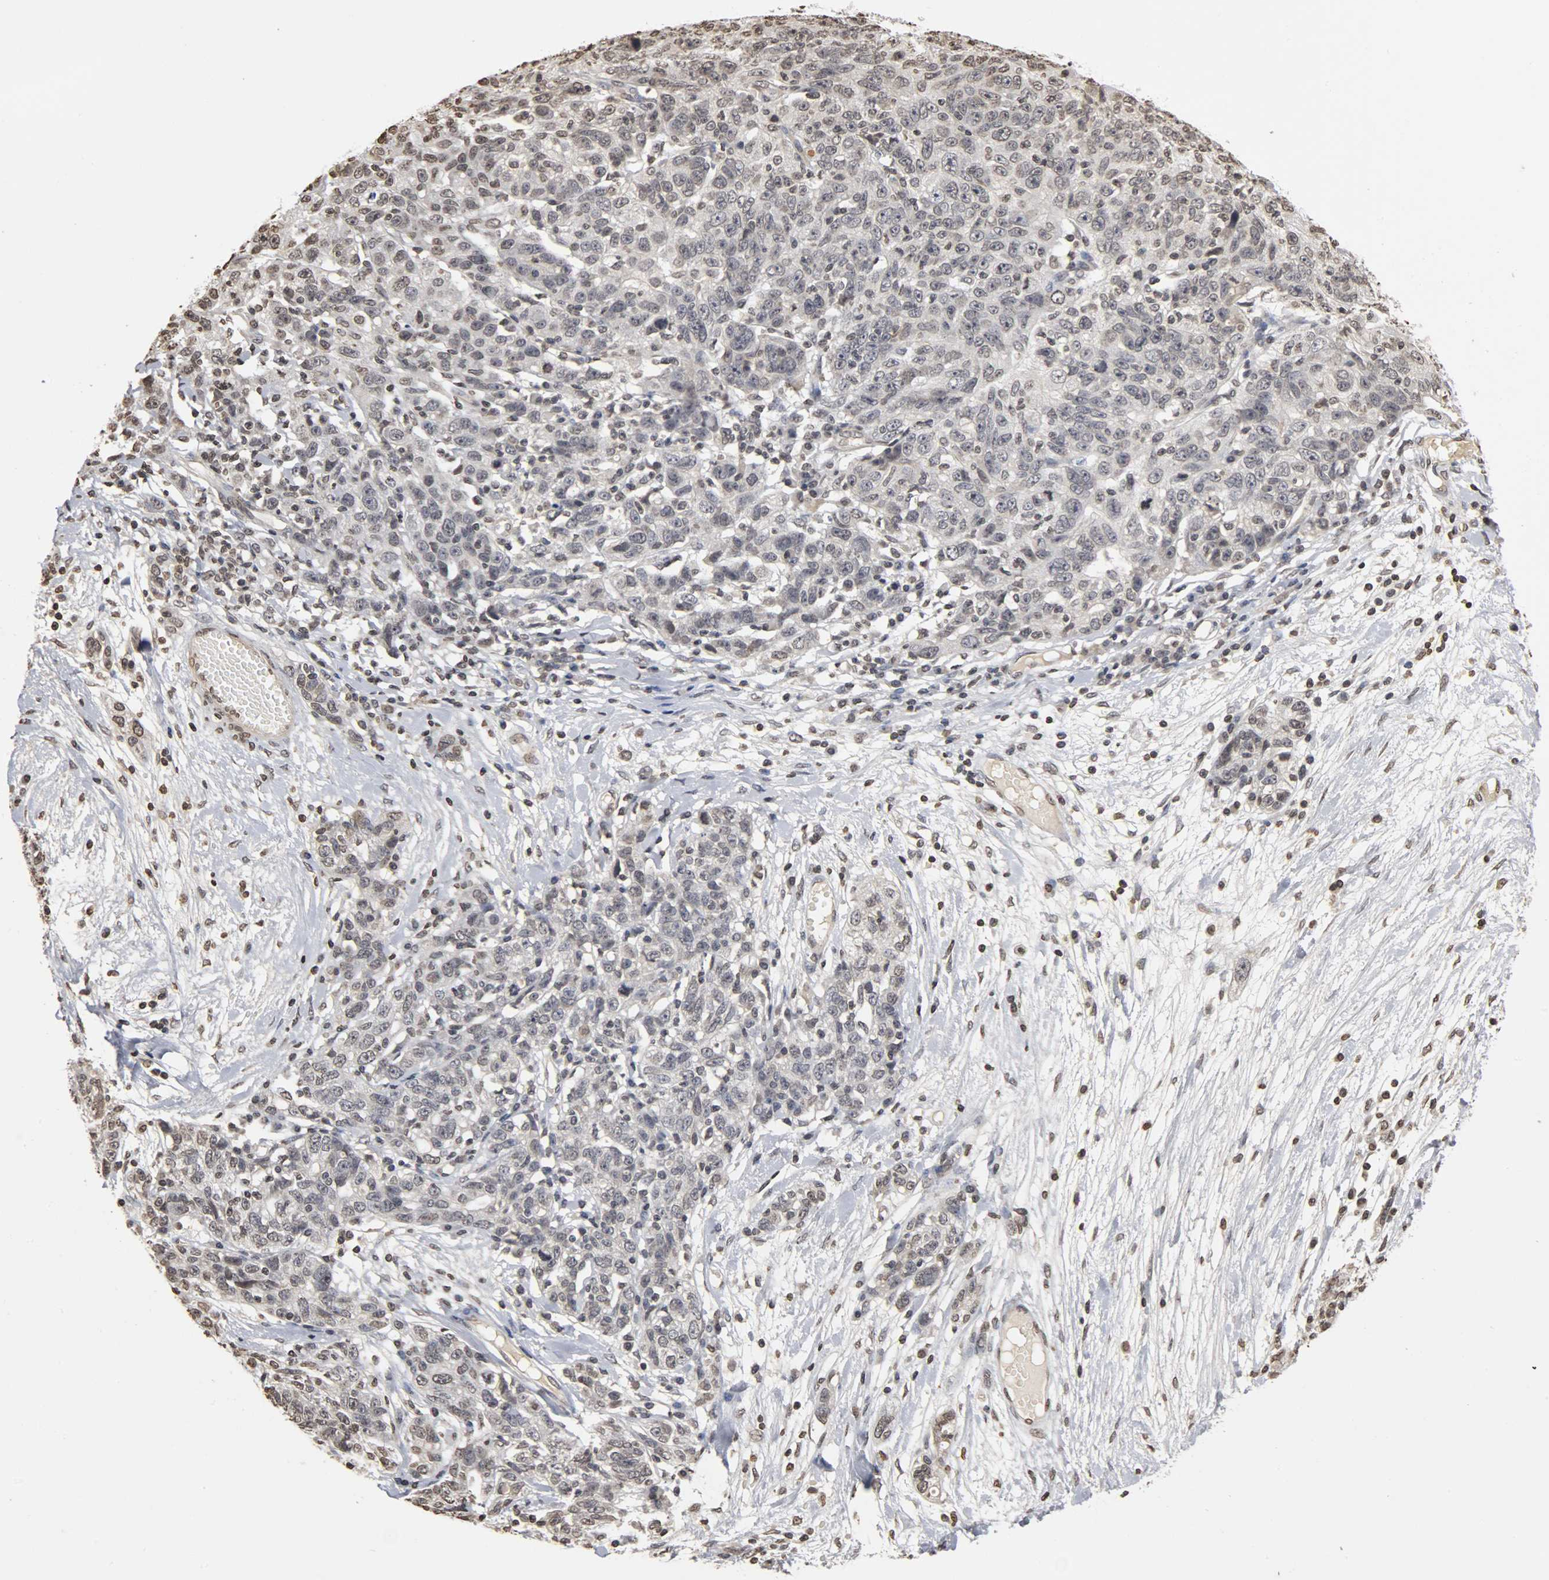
{"staining": {"intensity": "weak", "quantity": "<25%", "location": "nuclear"}, "tissue": "ovarian cancer", "cell_type": "Tumor cells", "image_type": "cancer", "snomed": [{"axis": "morphology", "description": "Cystadenocarcinoma, serous, NOS"}, {"axis": "topography", "description": "Ovary"}], "caption": "DAB immunohistochemical staining of human ovarian cancer shows no significant expression in tumor cells. (Stains: DAB immunohistochemistry (IHC) with hematoxylin counter stain, Microscopy: brightfield microscopy at high magnification).", "gene": "ERCC2", "patient": {"sex": "female", "age": 71}}